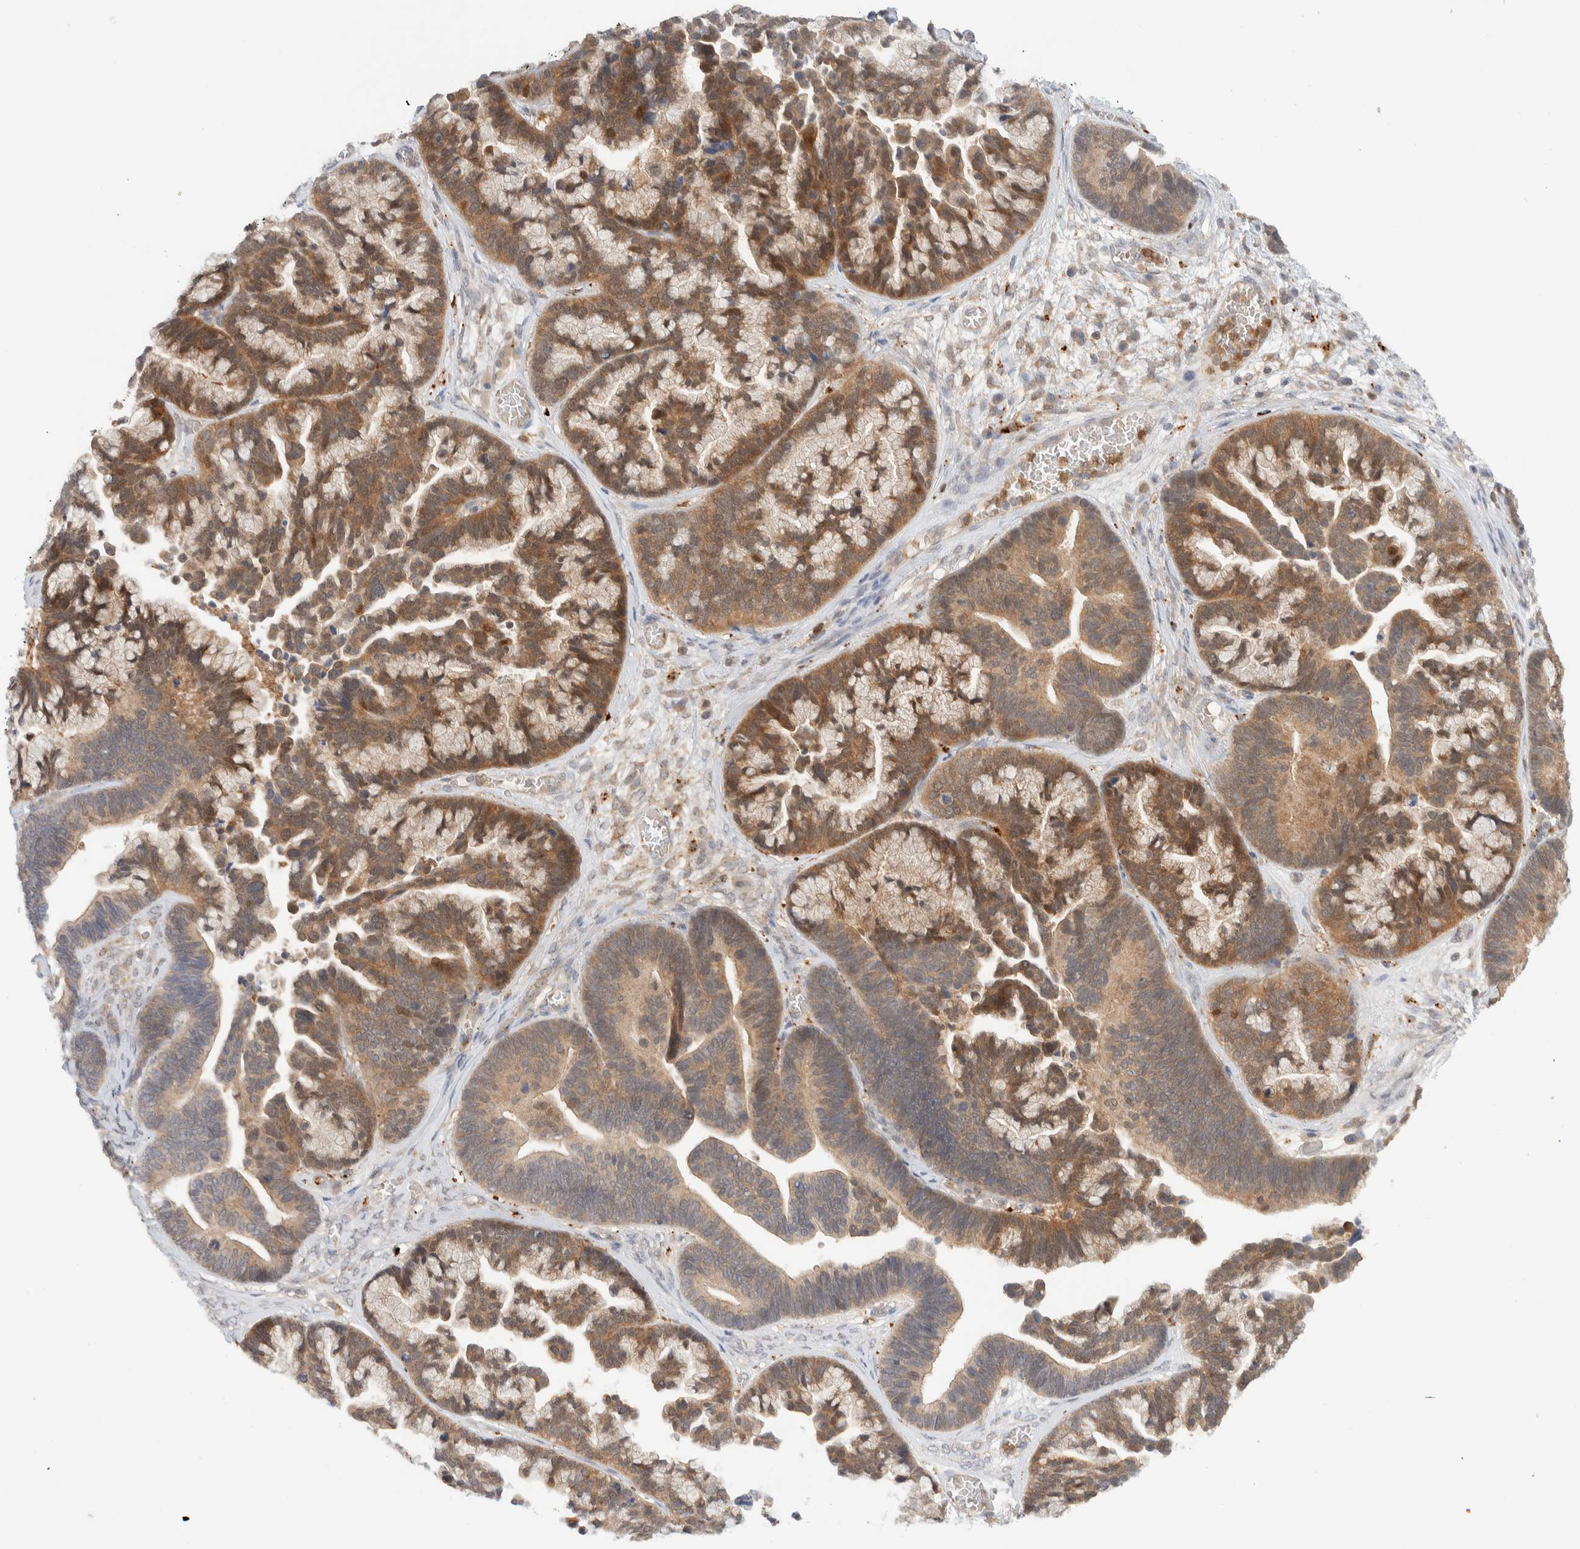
{"staining": {"intensity": "moderate", "quantity": ">75%", "location": "cytoplasmic/membranous"}, "tissue": "ovarian cancer", "cell_type": "Tumor cells", "image_type": "cancer", "snomed": [{"axis": "morphology", "description": "Cystadenocarcinoma, serous, NOS"}, {"axis": "topography", "description": "Ovary"}], "caption": "Ovarian cancer stained for a protein reveals moderate cytoplasmic/membranous positivity in tumor cells.", "gene": "GCLM", "patient": {"sex": "female", "age": 56}}